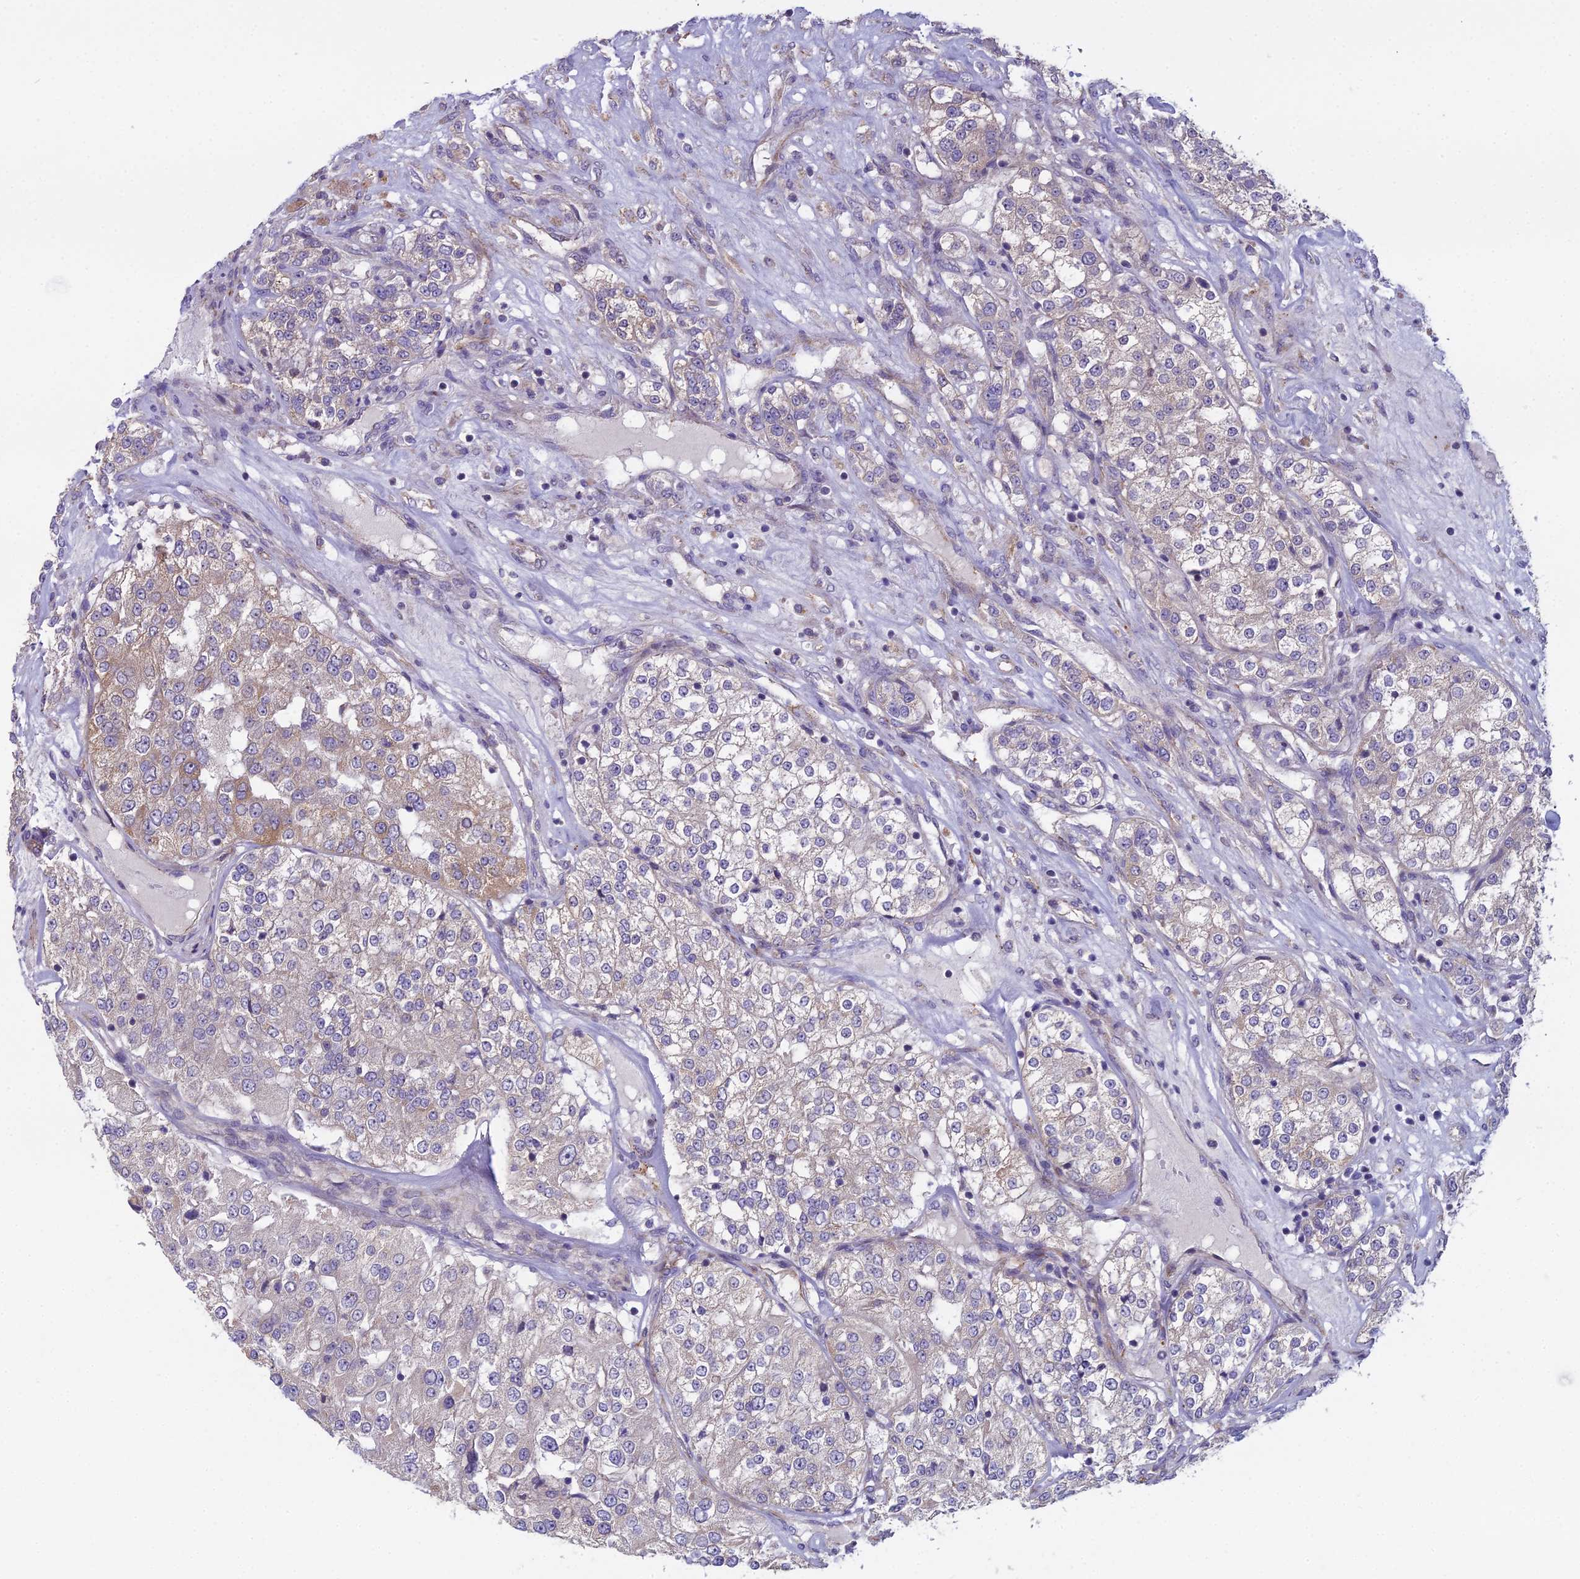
{"staining": {"intensity": "moderate", "quantity": "<25%", "location": "cytoplasmic/membranous"}, "tissue": "renal cancer", "cell_type": "Tumor cells", "image_type": "cancer", "snomed": [{"axis": "morphology", "description": "Adenocarcinoma, NOS"}, {"axis": "topography", "description": "Kidney"}], "caption": "Tumor cells show low levels of moderate cytoplasmic/membranous staining in about <25% of cells in human renal cancer (adenocarcinoma).", "gene": "DUS2", "patient": {"sex": "female", "age": 63}}